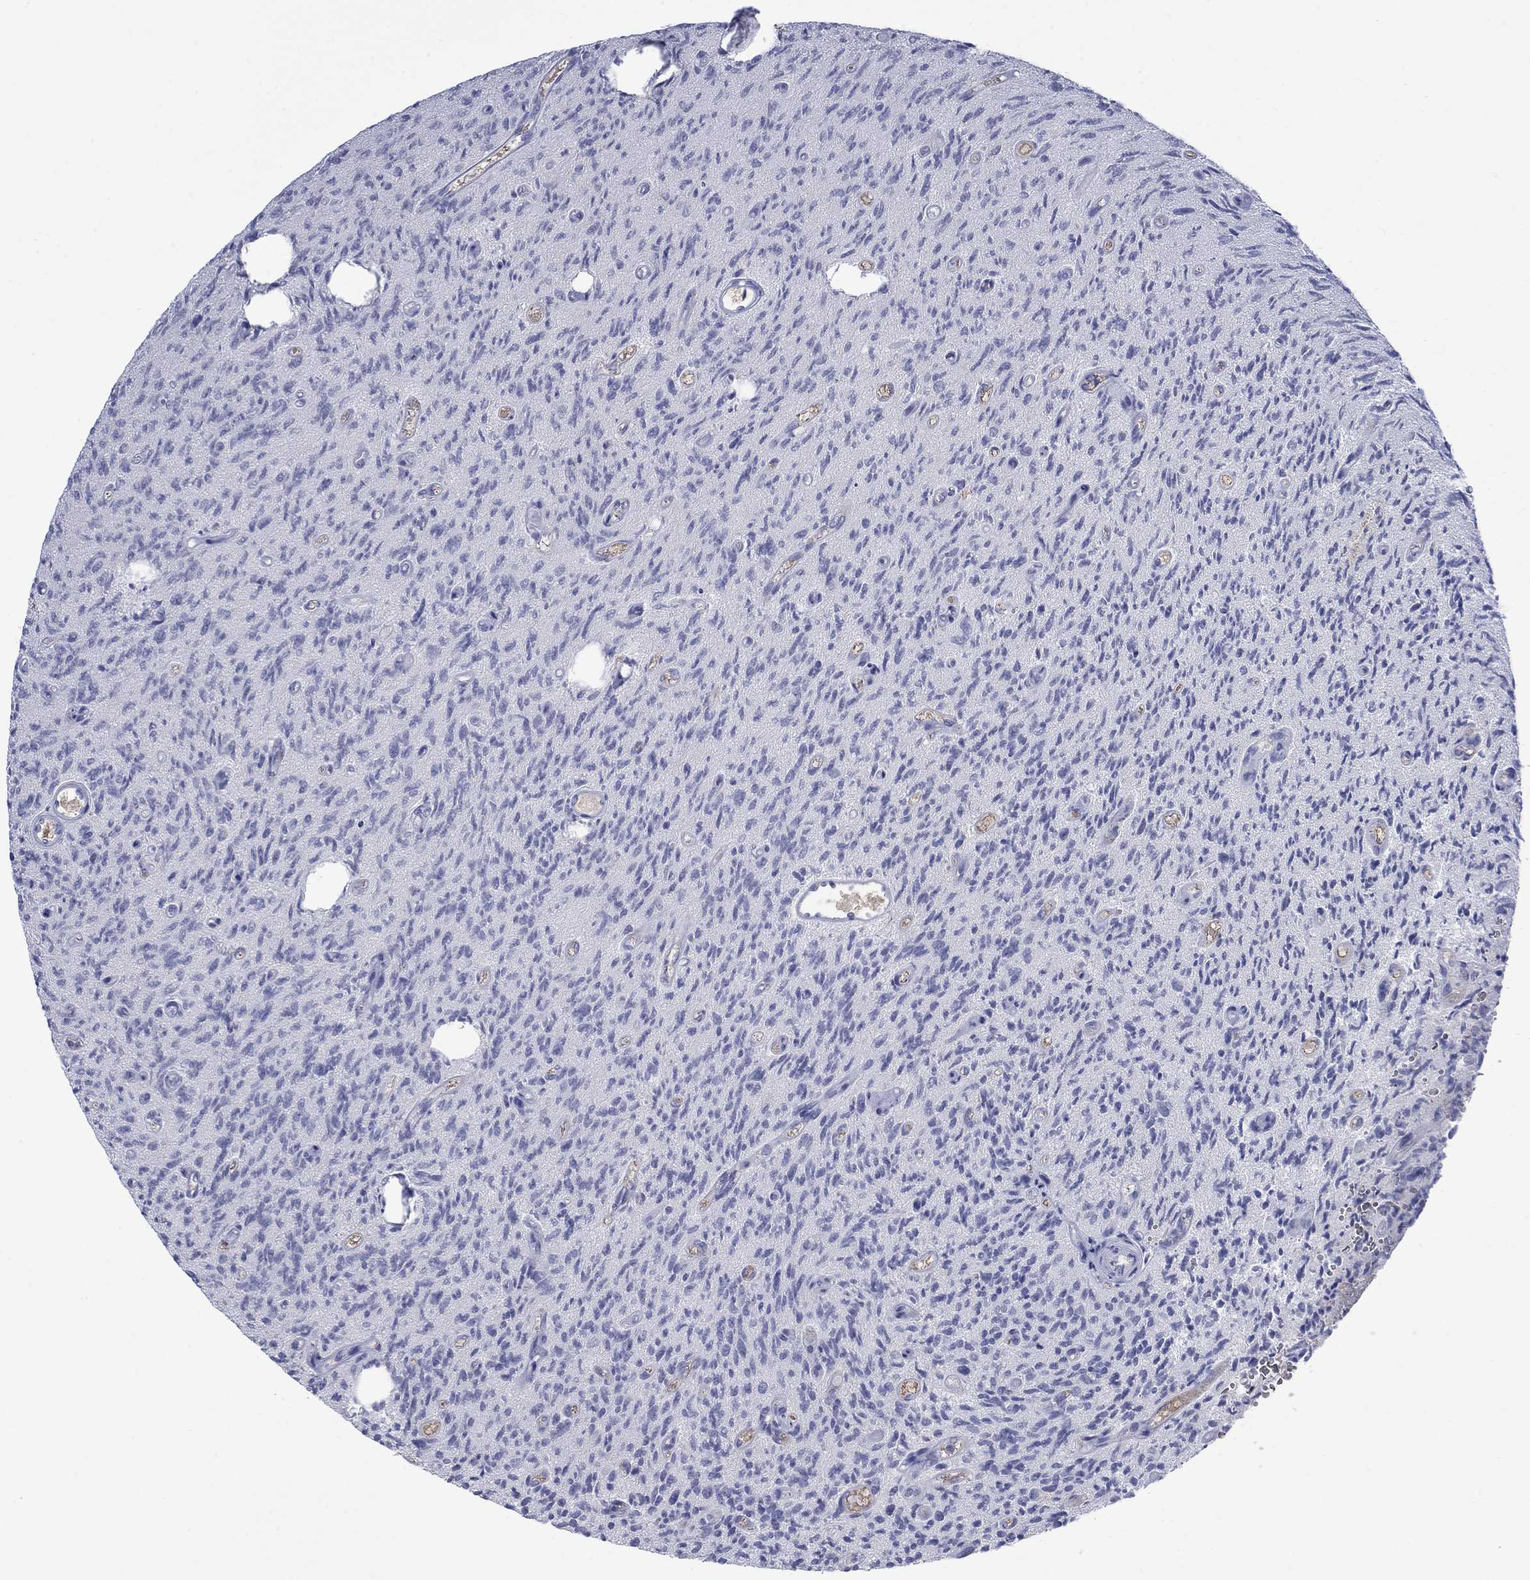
{"staining": {"intensity": "negative", "quantity": "none", "location": "none"}, "tissue": "glioma", "cell_type": "Tumor cells", "image_type": "cancer", "snomed": [{"axis": "morphology", "description": "Glioma, malignant, High grade"}, {"axis": "topography", "description": "Brain"}], "caption": "IHC histopathology image of neoplastic tissue: human glioma stained with DAB (3,3'-diaminobenzidine) reveals no significant protein positivity in tumor cells.", "gene": "NSMF", "patient": {"sex": "male", "age": 64}}